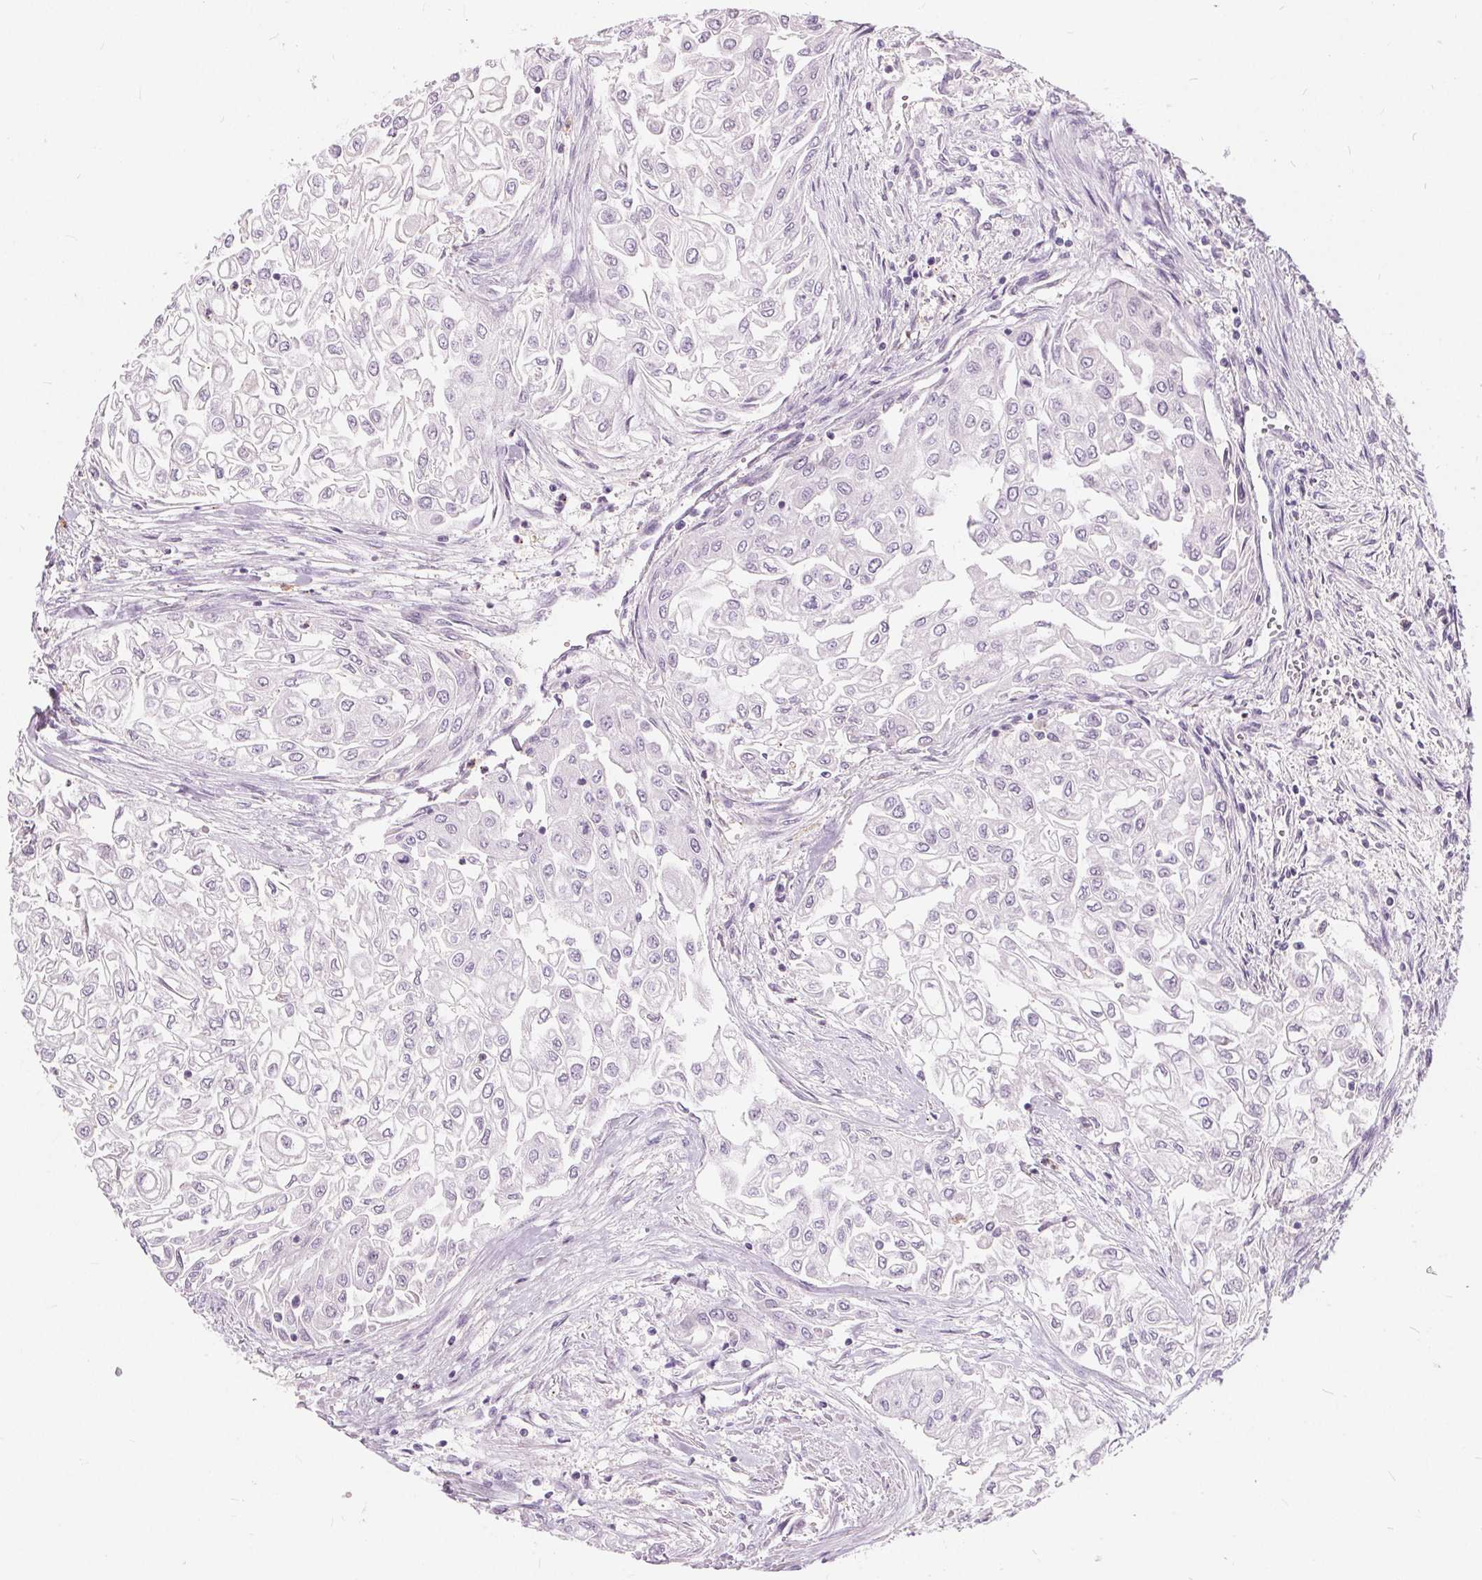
{"staining": {"intensity": "negative", "quantity": "none", "location": "none"}, "tissue": "urothelial cancer", "cell_type": "Tumor cells", "image_type": "cancer", "snomed": [{"axis": "morphology", "description": "Urothelial carcinoma, High grade"}, {"axis": "topography", "description": "Urinary bladder"}], "caption": "DAB (3,3'-diaminobenzidine) immunohistochemical staining of high-grade urothelial carcinoma exhibits no significant positivity in tumor cells.", "gene": "HAAO", "patient": {"sex": "male", "age": 62}}